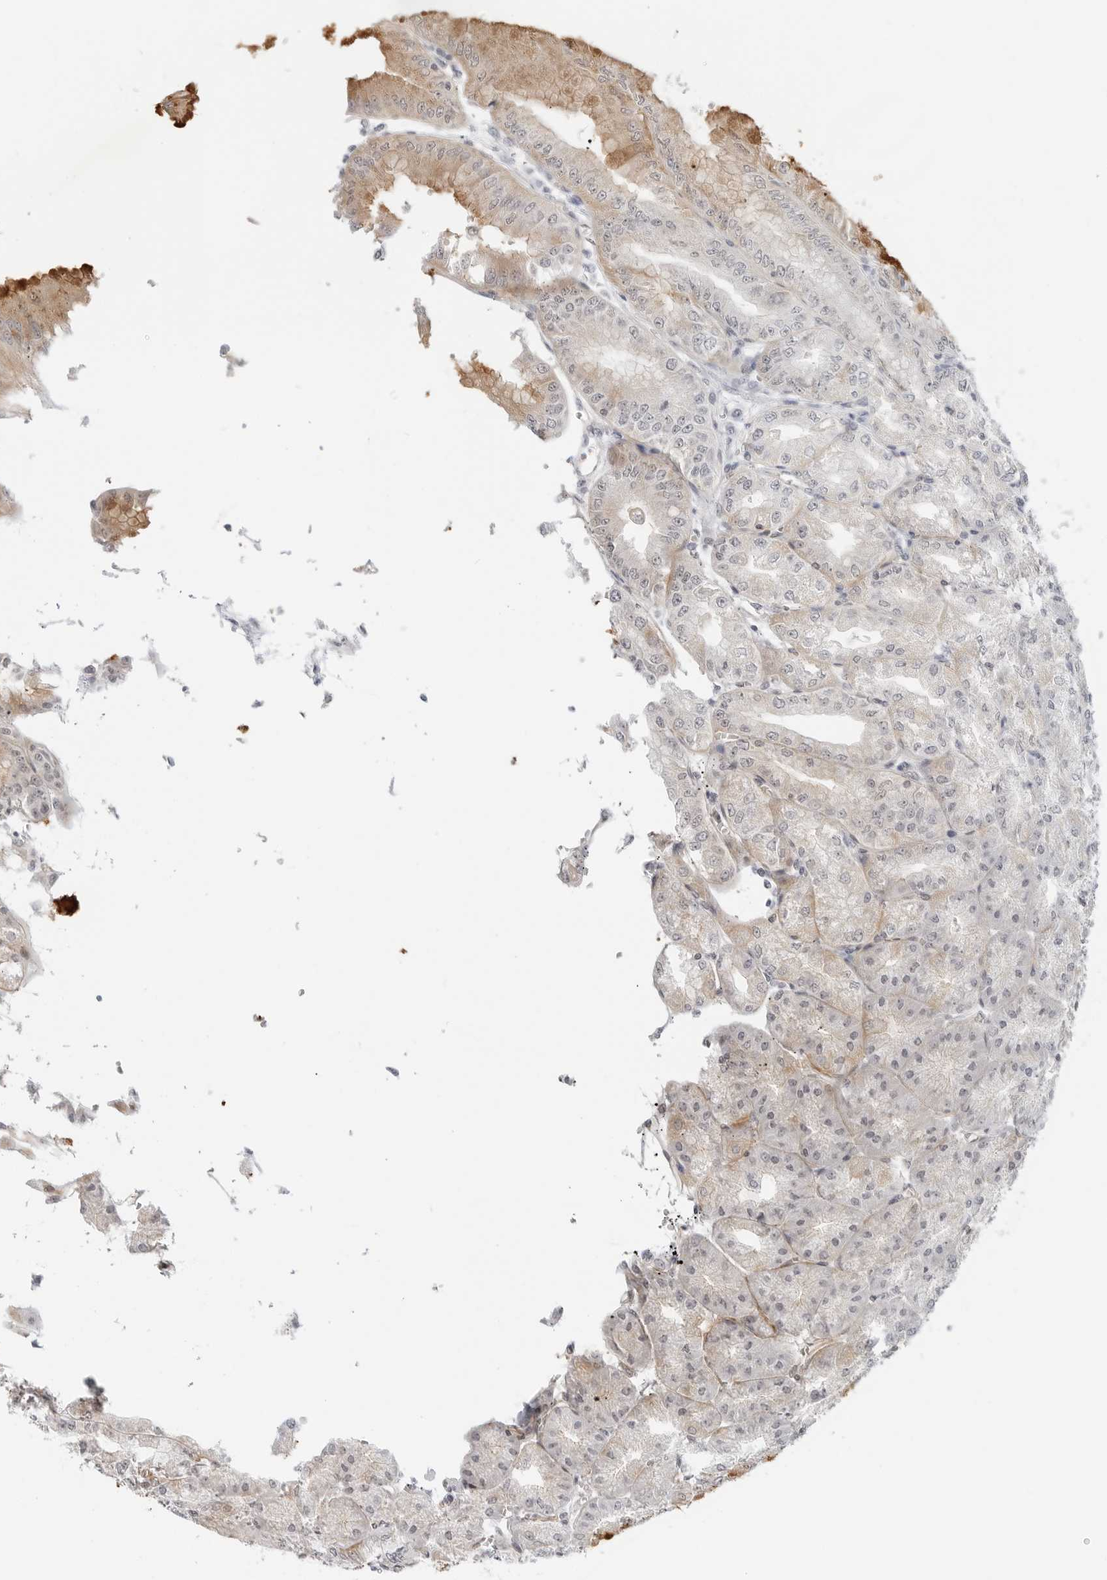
{"staining": {"intensity": "moderate", "quantity": "<25%", "location": "cytoplasmic/membranous"}, "tissue": "stomach", "cell_type": "Glandular cells", "image_type": "normal", "snomed": [{"axis": "morphology", "description": "Normal tissue, NOS"}, {"axis": "topography", "description": "Stomach, lower"}], "caption": "This photomicrograph shows immunohistochemistry staining of unremarkable stomach, with low moderate cytoplasmic/membranous expression in about <25% of glandular cells.", "gene": "ZNF613", "patient": {"sex": "male", "age": 71}}